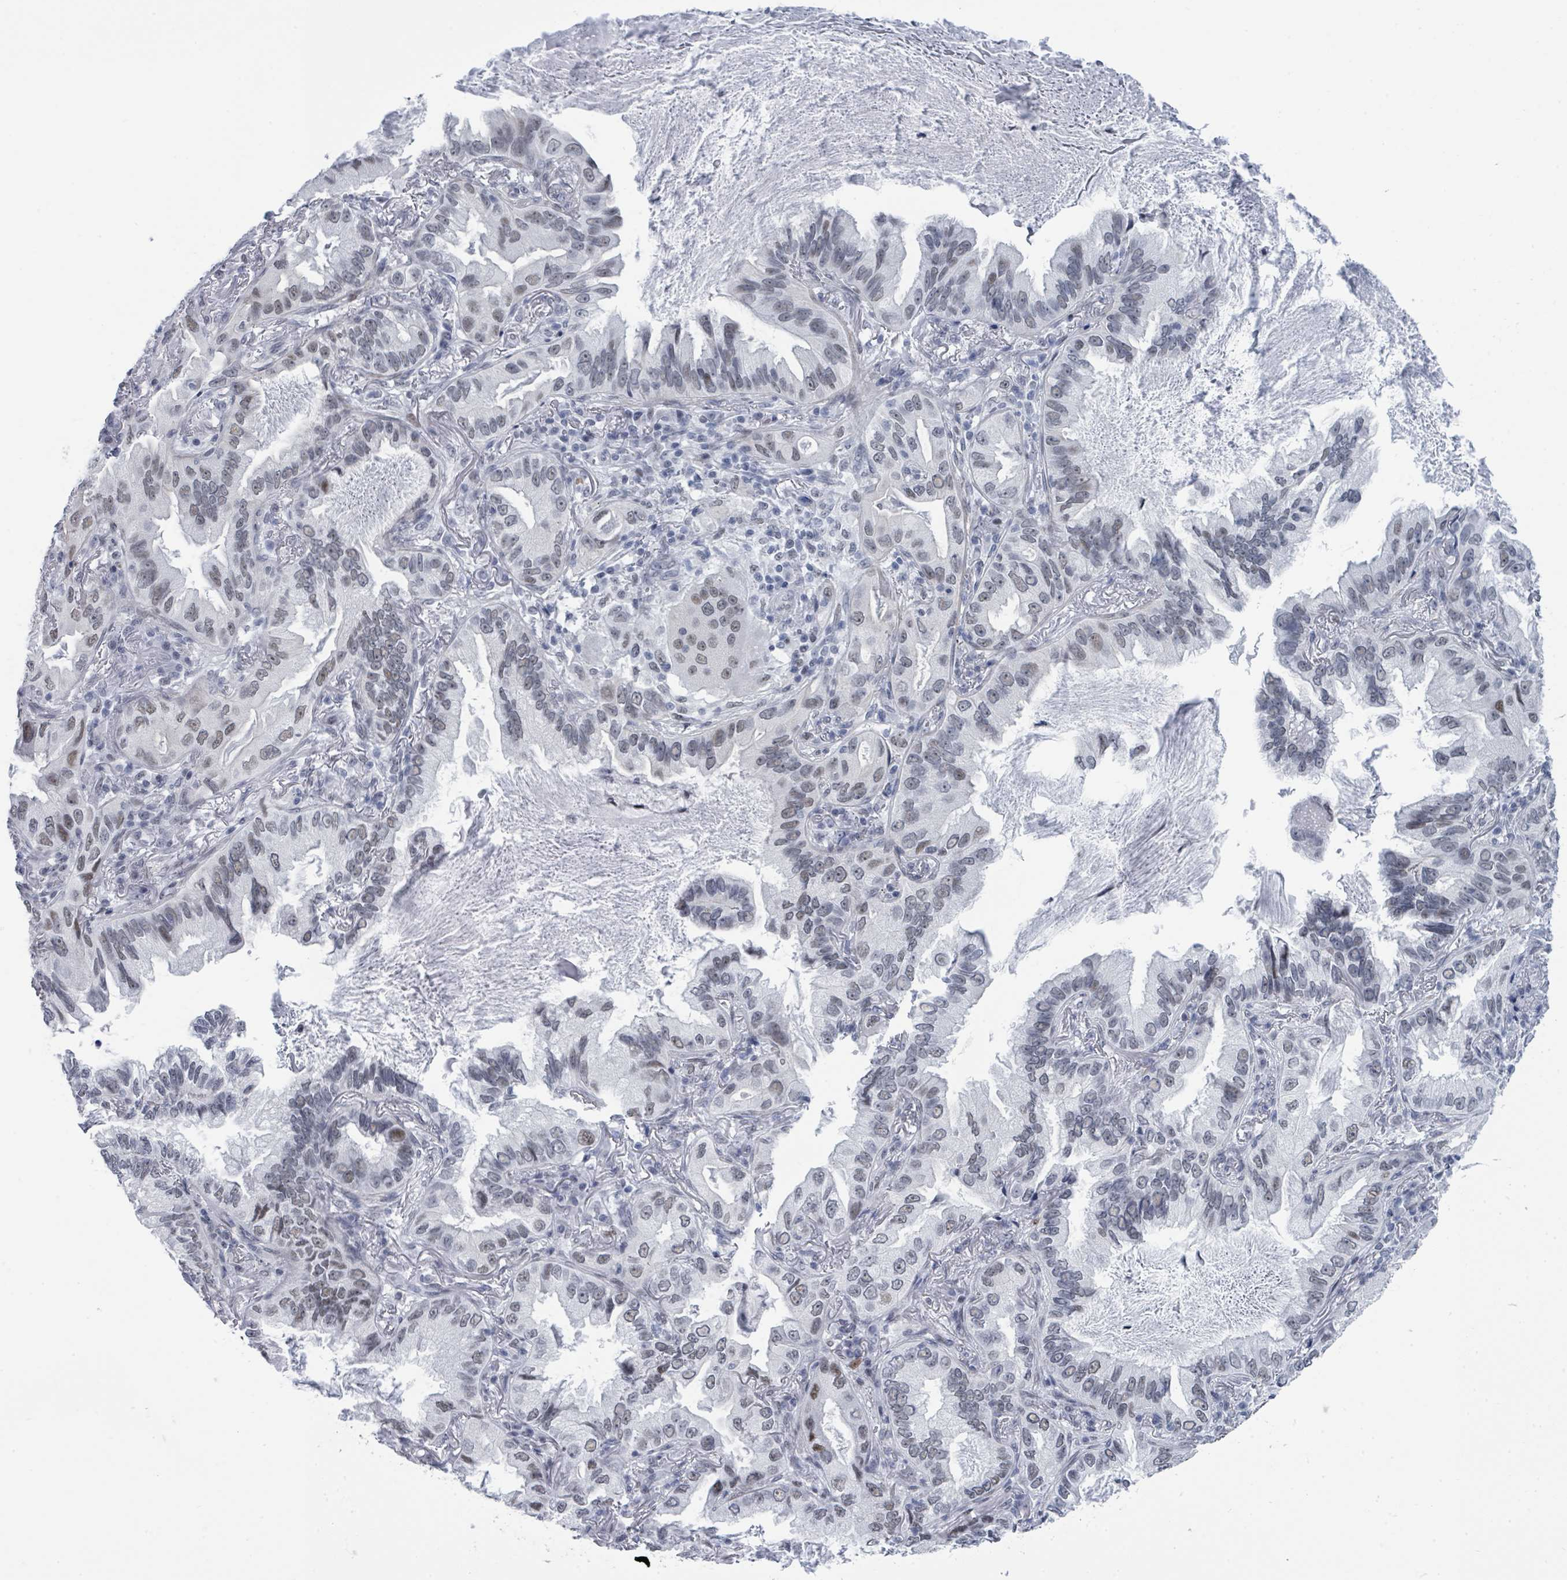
{"staining": {"intensity": "weak", "quantity": "25%-75%", "location": "nuclear"}, "tissue": "lung cancer", "cell_type": "Tumor cells", "image_type": "cancer", "snomed": [{"axis": "morphology", "description": "Adenocarcinoma, NOS"}, {"axis": "topography", "description": "Lung"}], "caption": "Immunohistochemistry micrograph of lung cancer (adenocarcinoma) stained for a protein (brown), which exhibits low levels of weak nuclear staining in approximately 25%-75% of tumor cells.", "gene": "CT45A5", "patient": {"sex": "female", "age": 69}}